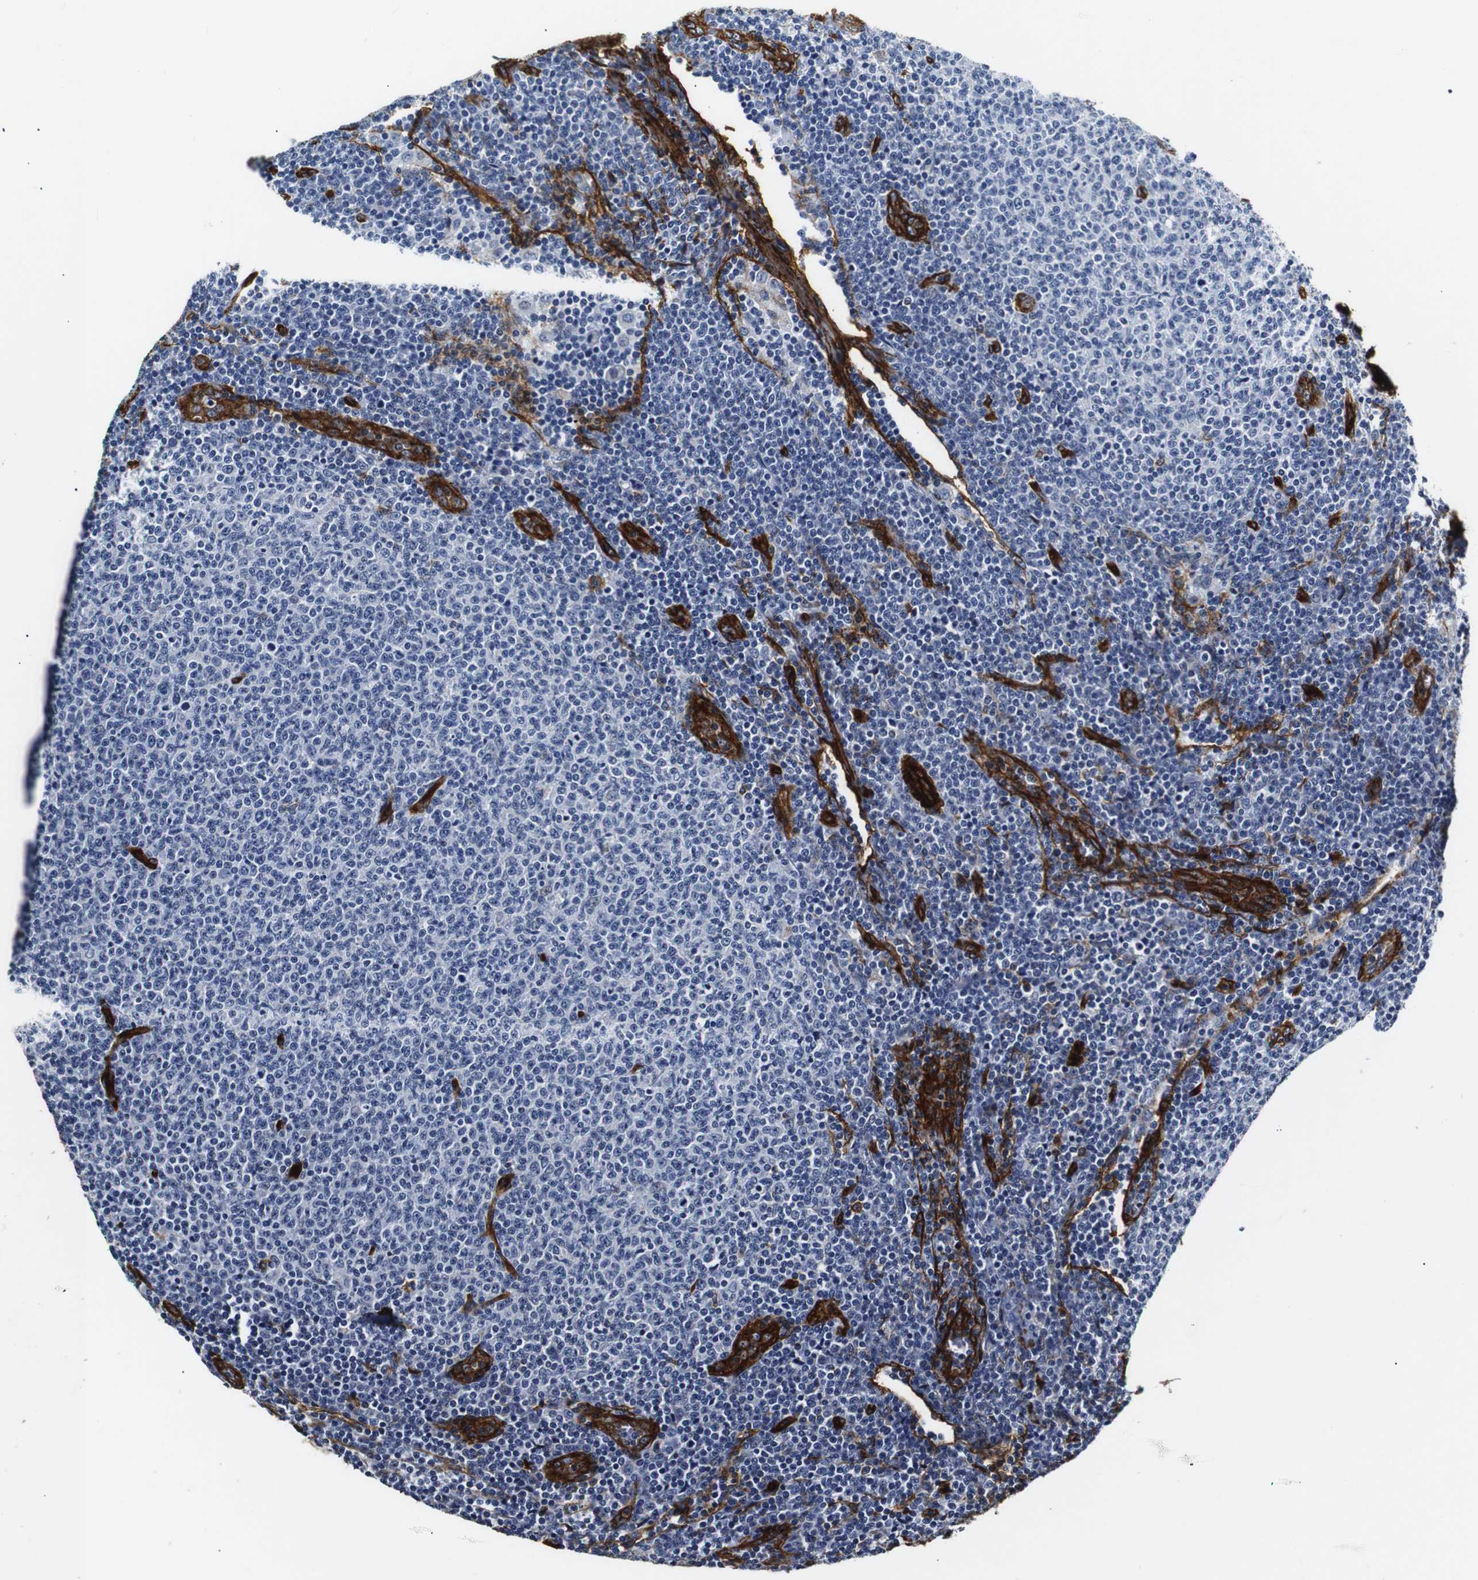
{"staining": {"intensity": "negative", "quantity": "none", "location": "none"}, "tissue": "lymphoma", "cell_type": "Tumor cells", "image_type": "cancer", "snomed": [{"axis": "morphology", "description": "Malignant lymphoma, non-Hodgkin's type, Low grade"}, {"axis": "topography", "description": "Lymph node"}], "caption": "DAB (3,3'-diaminobenzidine) immunohistochemical staining of malignant lymphoma, non-Hodgkin's type (low-grade) shows no significant staining in tumor cells. The staining was performed using DAB (3,3'-diaminobenzidine) to visualize the protein expression in brown, while the nuclei were stained in blue with hematoxylin (Magnification: 20x).", "gene": "CAV2", "patient": {"sex": "male", "age": 66}}